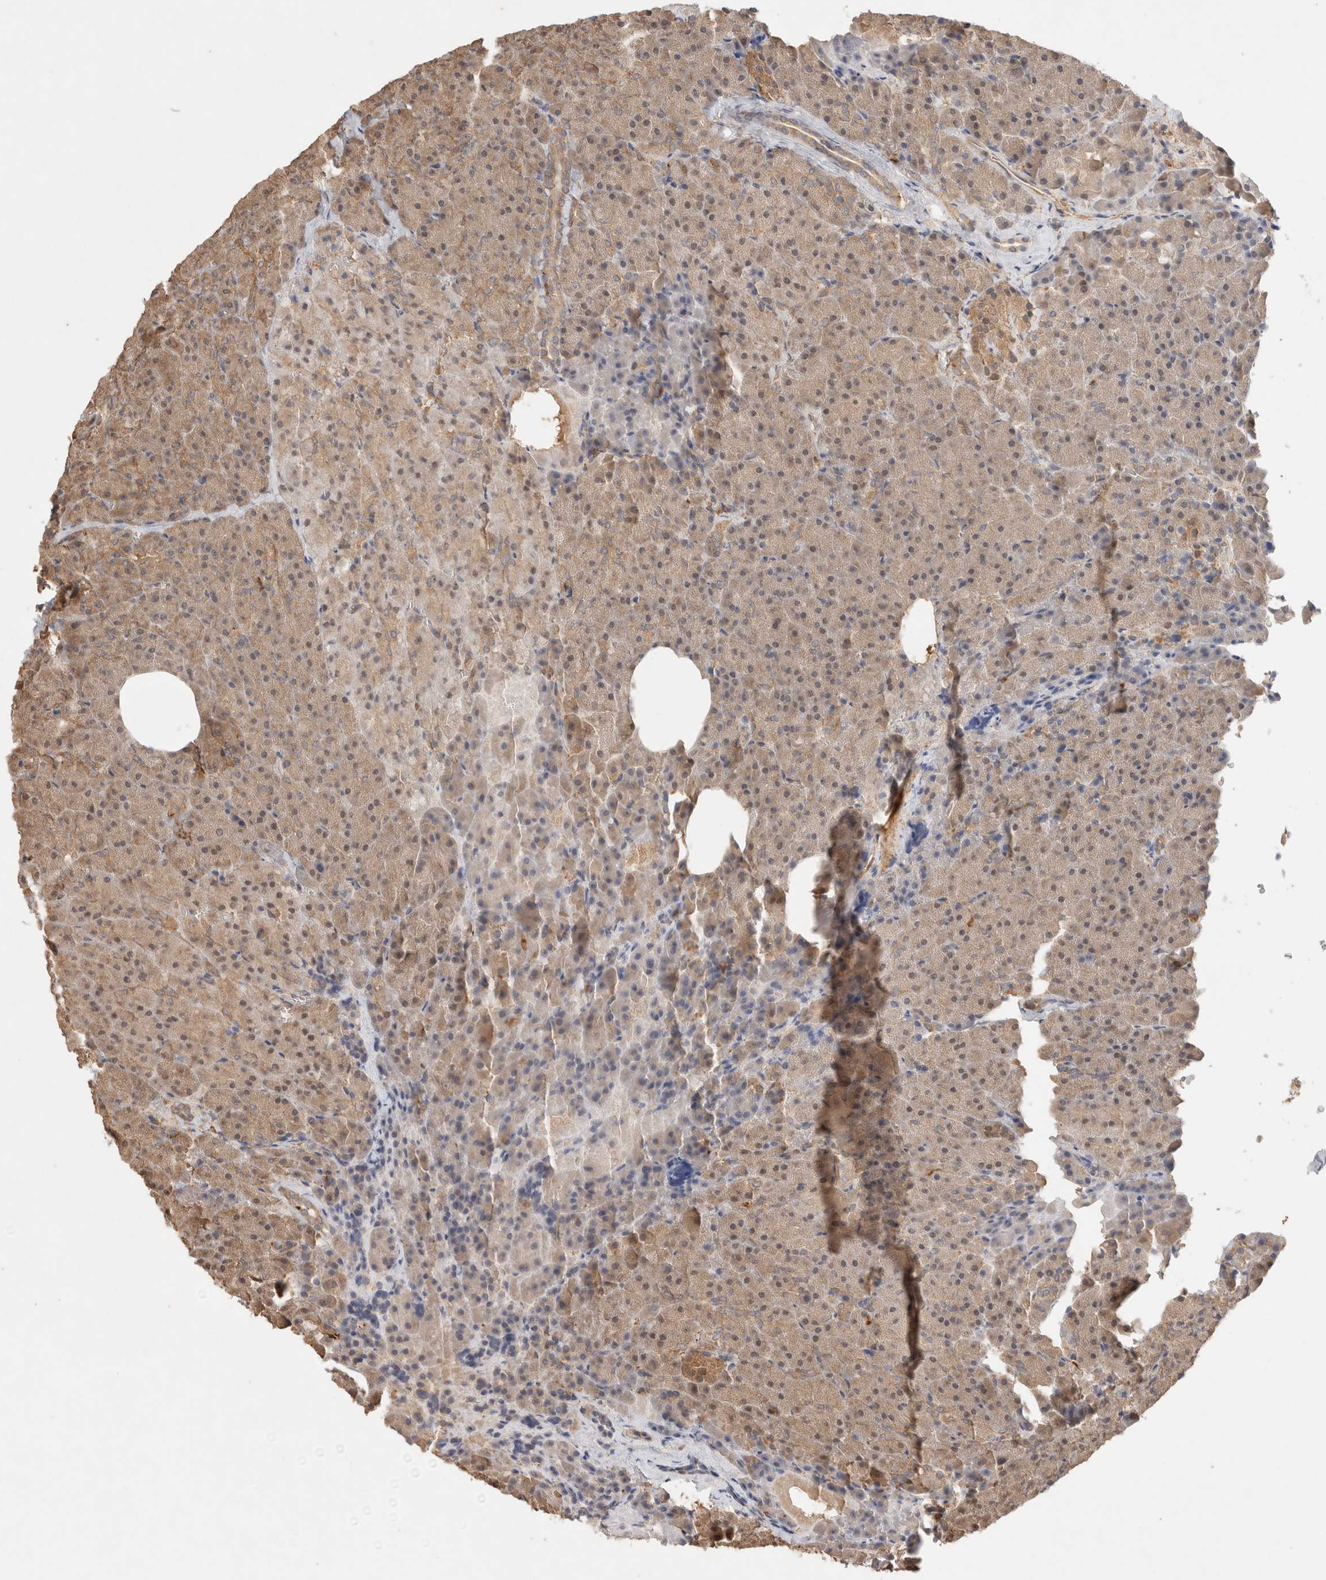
{"staining": {"intensity": "weak", "quantity": ">75%", "location": "cytoplasmic/membranous,nuclear"}, "tissue": "pancreas", "cell_type": "Exocrine glandular cells", "image_type": "normal", "snomed": [{"axis": "morphology", "description": "Normal tissue, NOS"}, {"axis": "morphology", "description": "Carcinoid, malignant, NOS"}, {"axis": "topography", "description": "Pancreas"}], "caption": "Weak cytoplasmic/membranous,nuclear staining is present in approximately >75% of exocrine glandular cells in unremarkable pancreas. (DAB = brown stain, brightfield microscopy at high magnification).", "gene": "YWHAH", "patient": {"sex": "female", "age": 35}}